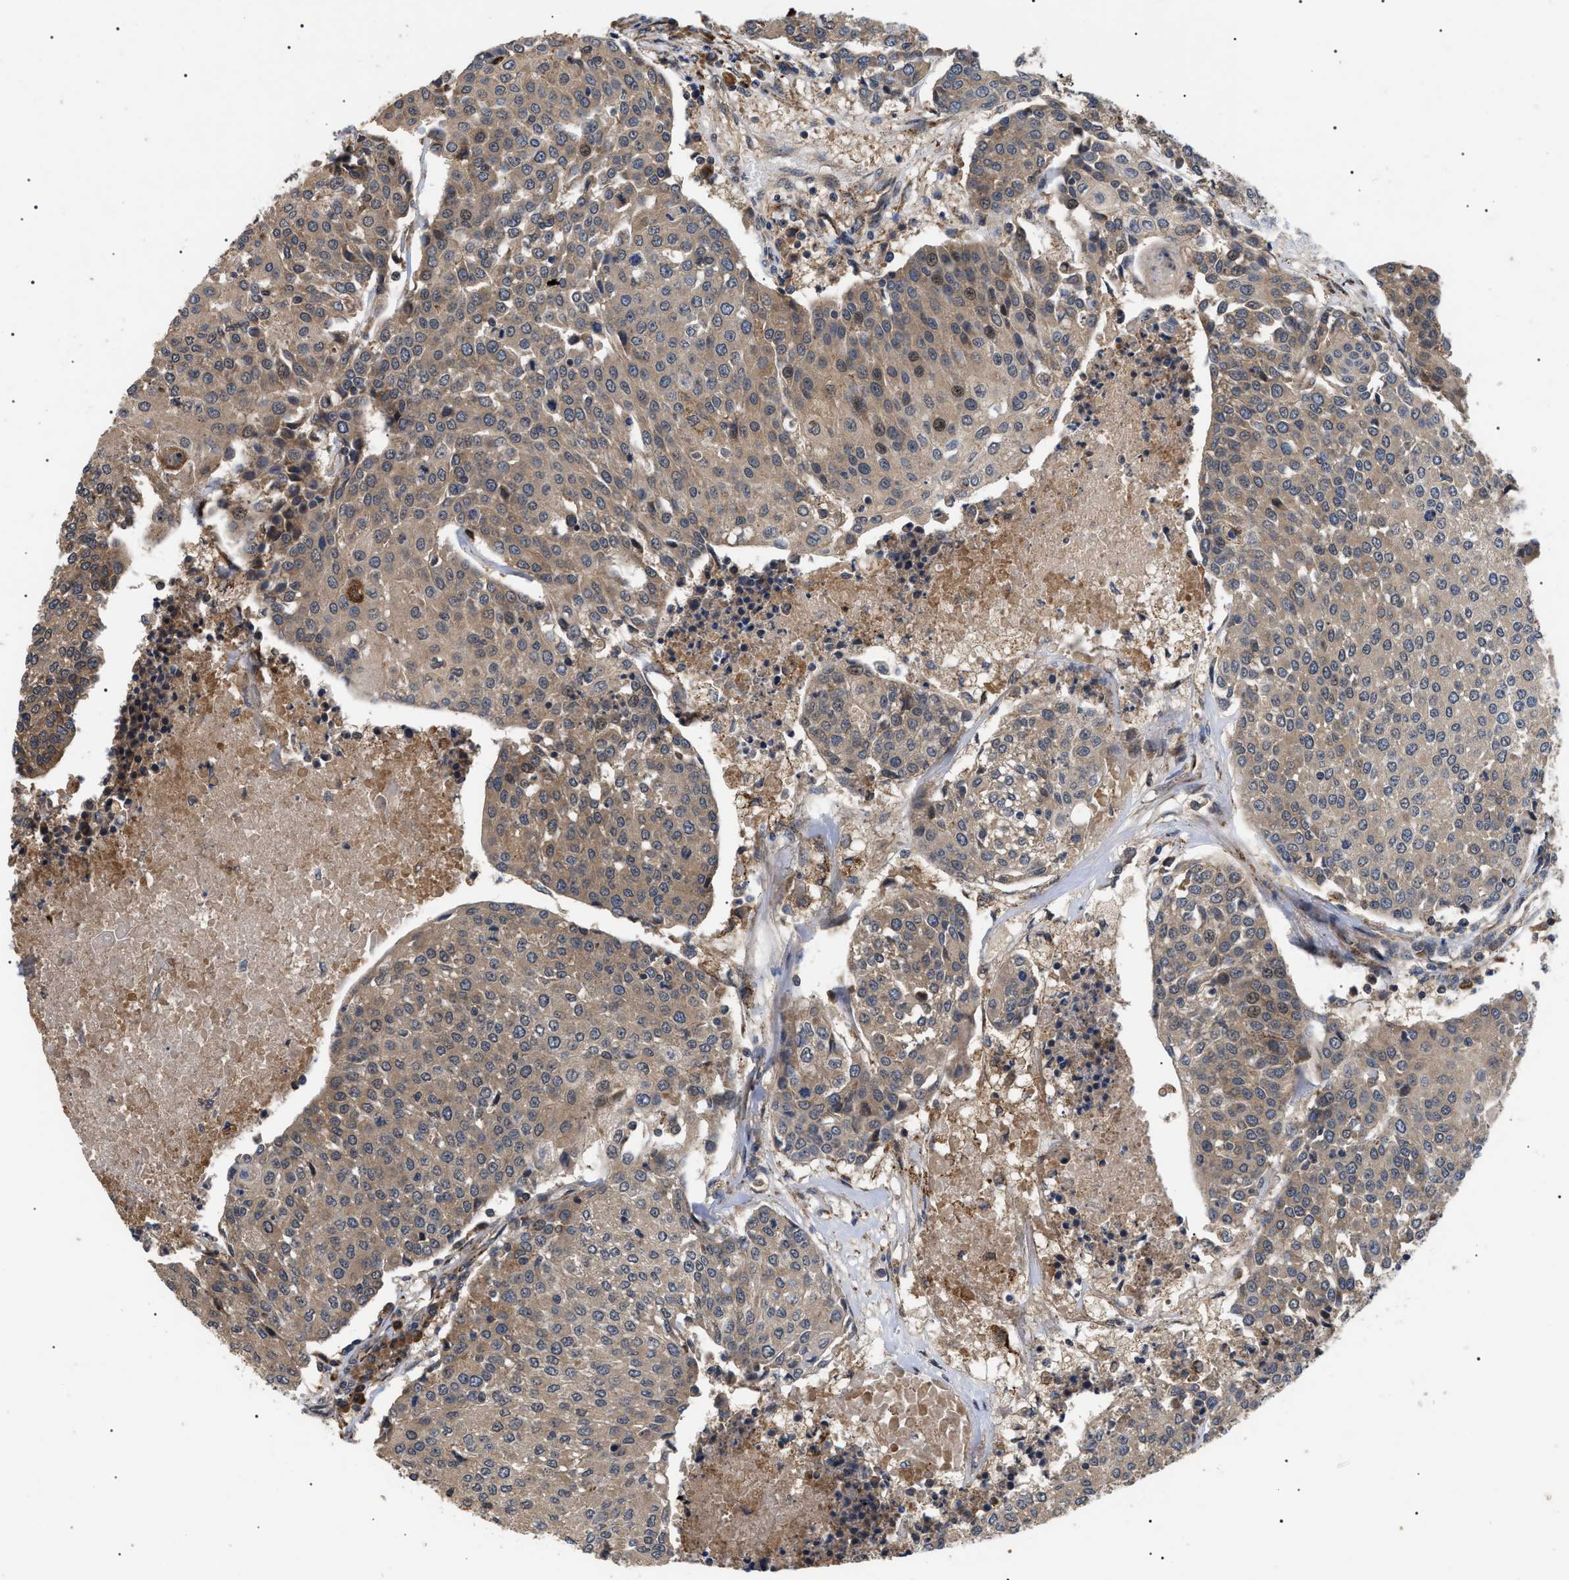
{"staining": {"intensity": "weak", "quantity": ">75%", "location": "cytoplasmic/membranous,nuclear"}, "tissue": "urothelial cancer", "cell_type": "Tumor cells", "image_type": "cancer", "snomed": [{"axis": "morphology", "description": "Urothelial carcinoma, High grade"}, {"axis": "topography", "description": "Urinary bladder"}], "caption": "Urothelial cancer stained for a protein (brown) reveals weak cytoplasmic/membranous and nuclear positive positivity in approximately >75% of tumor cells.", "gene": "ASTL", "patient": {"sex": "female", "age": 85}}